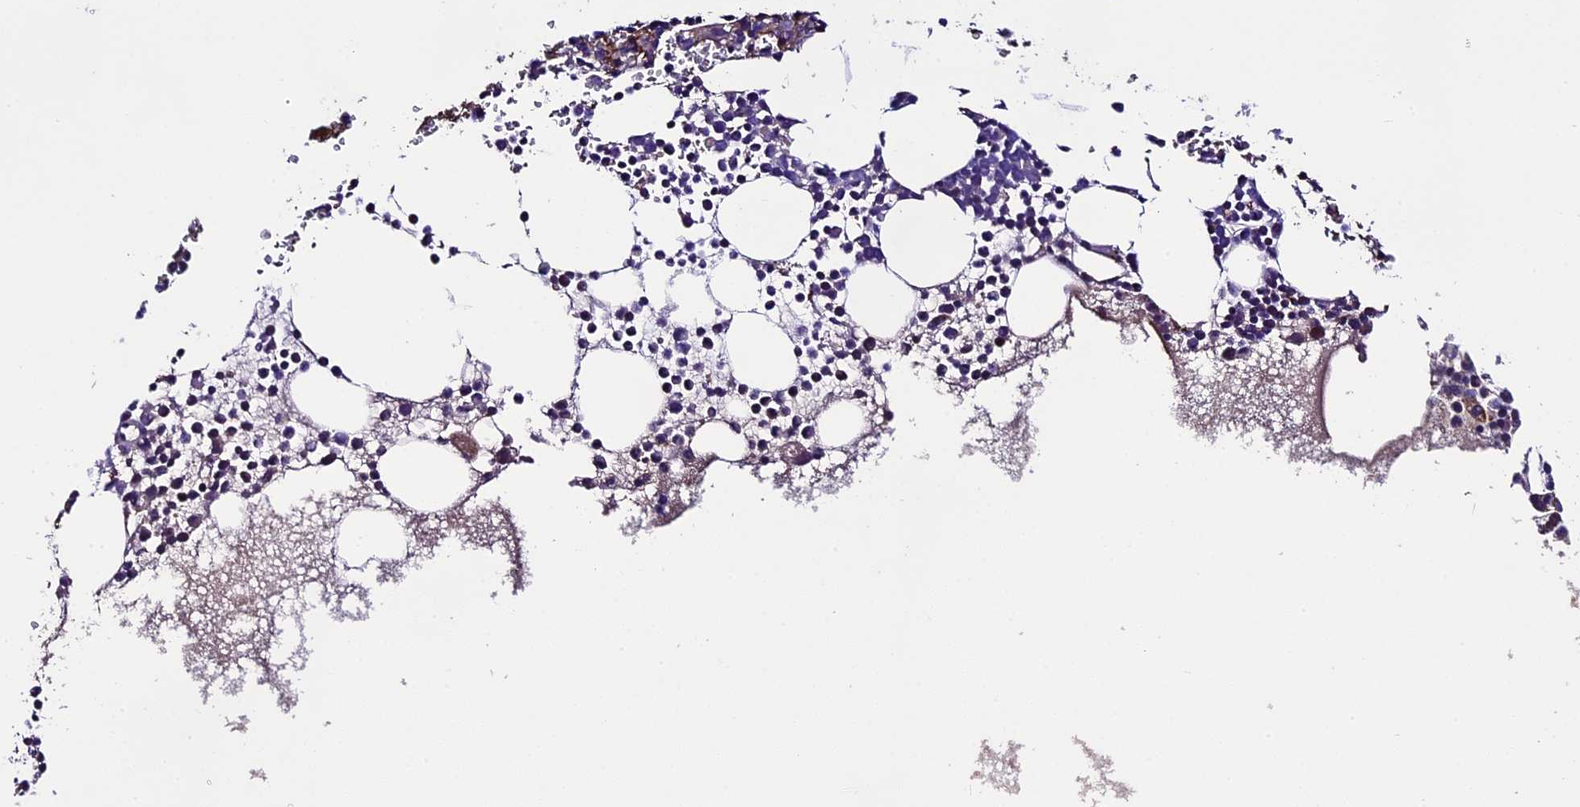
{"staining": {"intensity": "negative", "quantity": "none", "location": "none"}, "tissue": "bone marrow", "cell_type": "Hematopoietic cells", "image_type": "normal", "snomed": [{"axis": "morphology", "description": "Normal tissue, NOS"}, {"axis": "topography", "description": "Bone marrow"}], "caption": "This is a micrograph of immunohistochemistry (IHC) staining of normal bone marrow, which shows no staining in hematopoietic cells. (IHC, brightfield microscopy, high magnification).", "gene": "TCP11L2", "patient": {"sex": "female", "age": 78}}